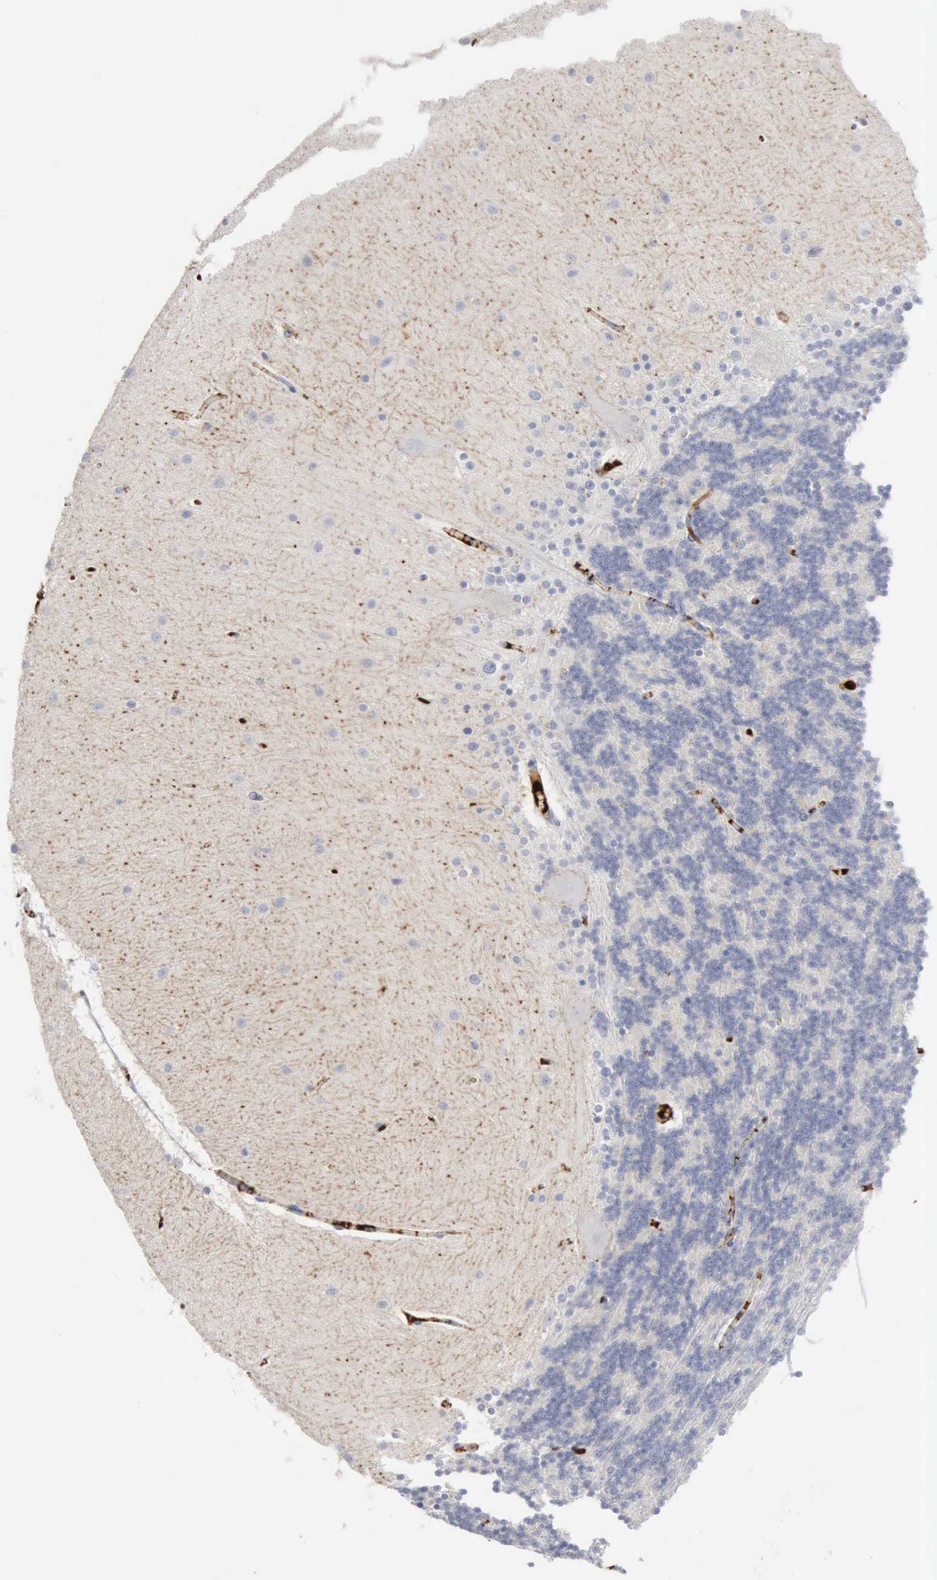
{"staining": {"intensity": "negative", "quantity": "none", "location": "none"}, "tissue": "cerebellum", "cell_type": "Cells in granular layer", "image_type": "normal", "snomed": [{"axis": "morphology", "description": "Normal tissue, NOS"}, {"axis": "topography", "description": "Cerebellum"}], "caption": "The micrograph shows no significant positivity in cells in granular layer of cerebellum. (Immunohistochemistry (ihc), brightfield microscopy, high magnification).", "gene": "C4BPA", "patient": {"sex": "female", "age": 54}}